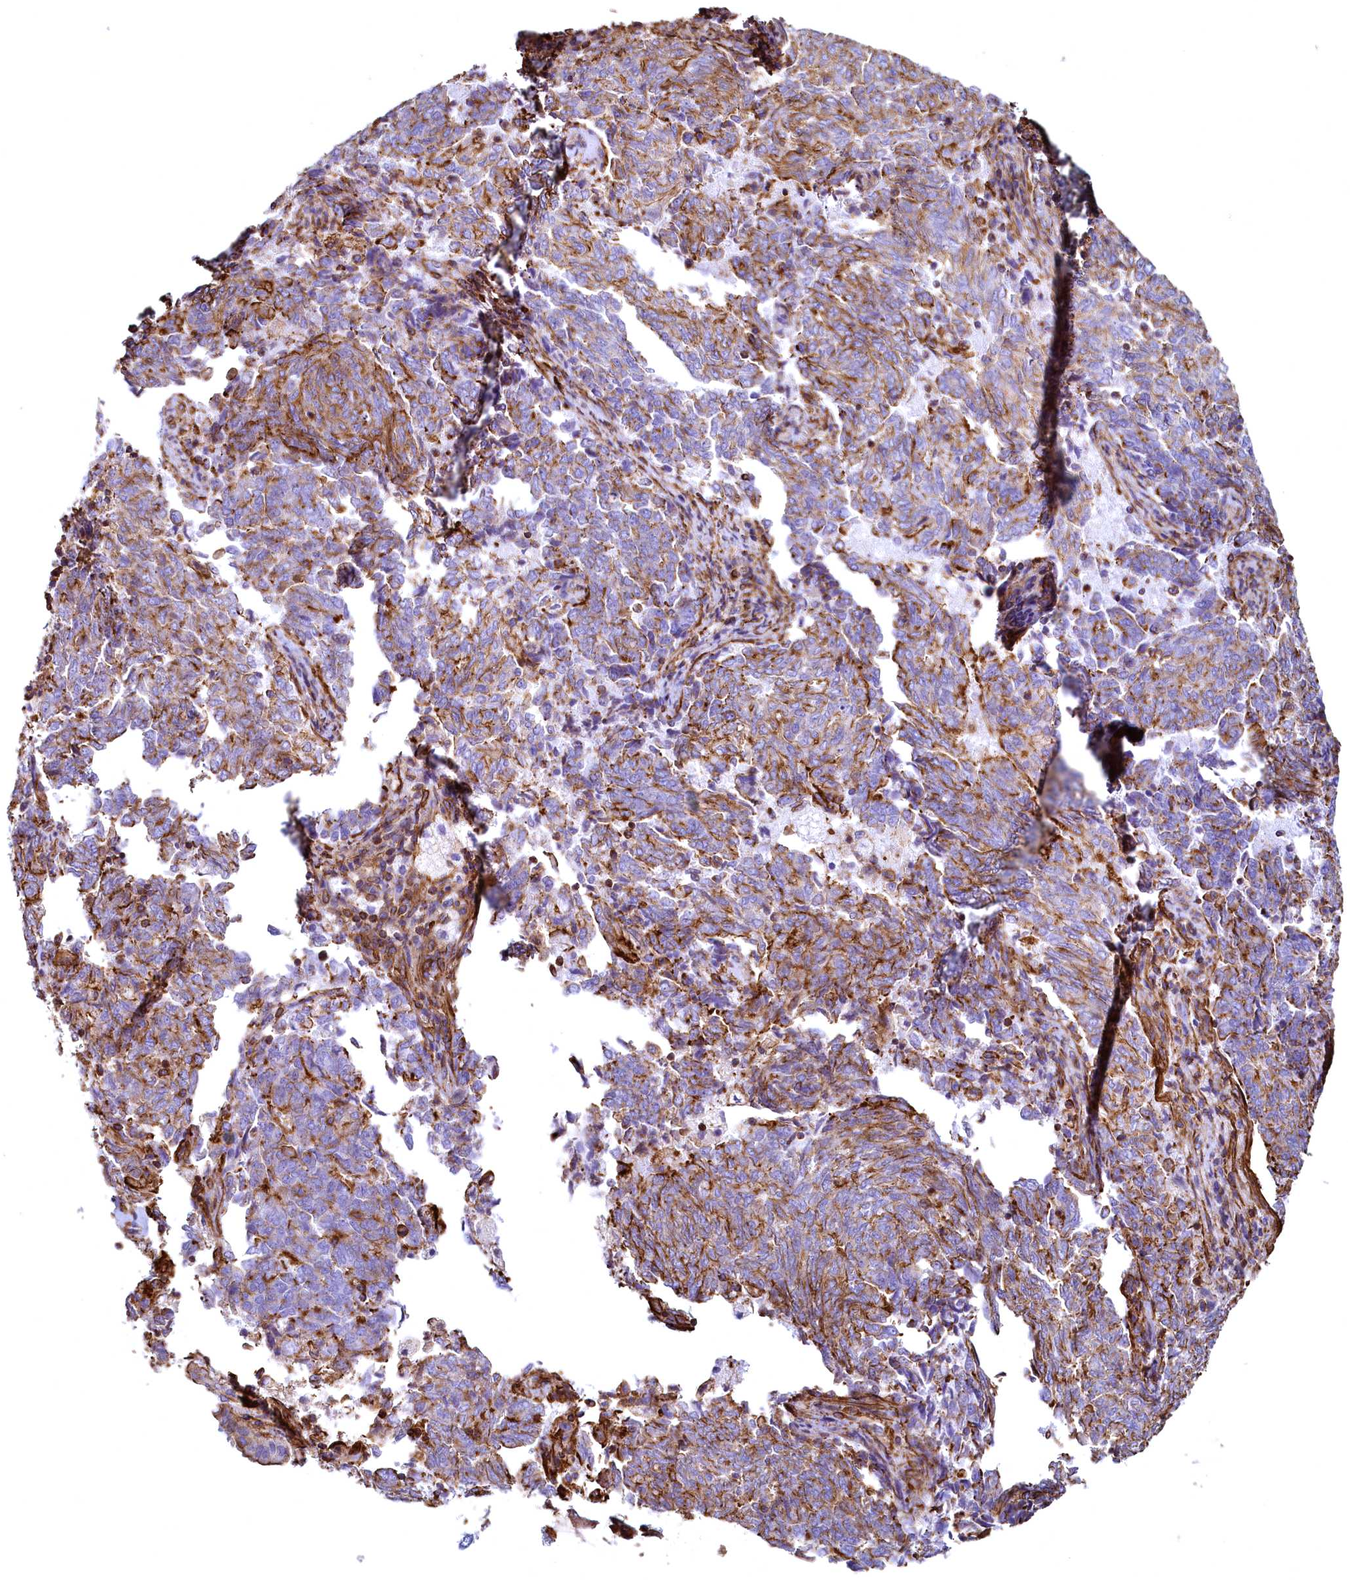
{"staining": {"intensity": "strong", "quantity": "25%-75%", "location": "cytoplasmic/membranous"}, "tissue": "endometrial cancer", "cell_type": "Tumor cells", "image_type": "cancer", "snomed": [{"axis": "morphology", "description": "Adenocarcinoma, NOS"}, {"axis": "topography", "description": "Endometrium"}], "caption": "Endometrial adenocarcinoma was stained to show a protein in brown. There is high levels of strong cytoplasmic/membranous expression in about 25%-75% of tumor cells. The protein is shown in brown color, while the nuclei are stained blue.", "gene": "THBS1", "patient": {"sex": "female", "age": 80}}